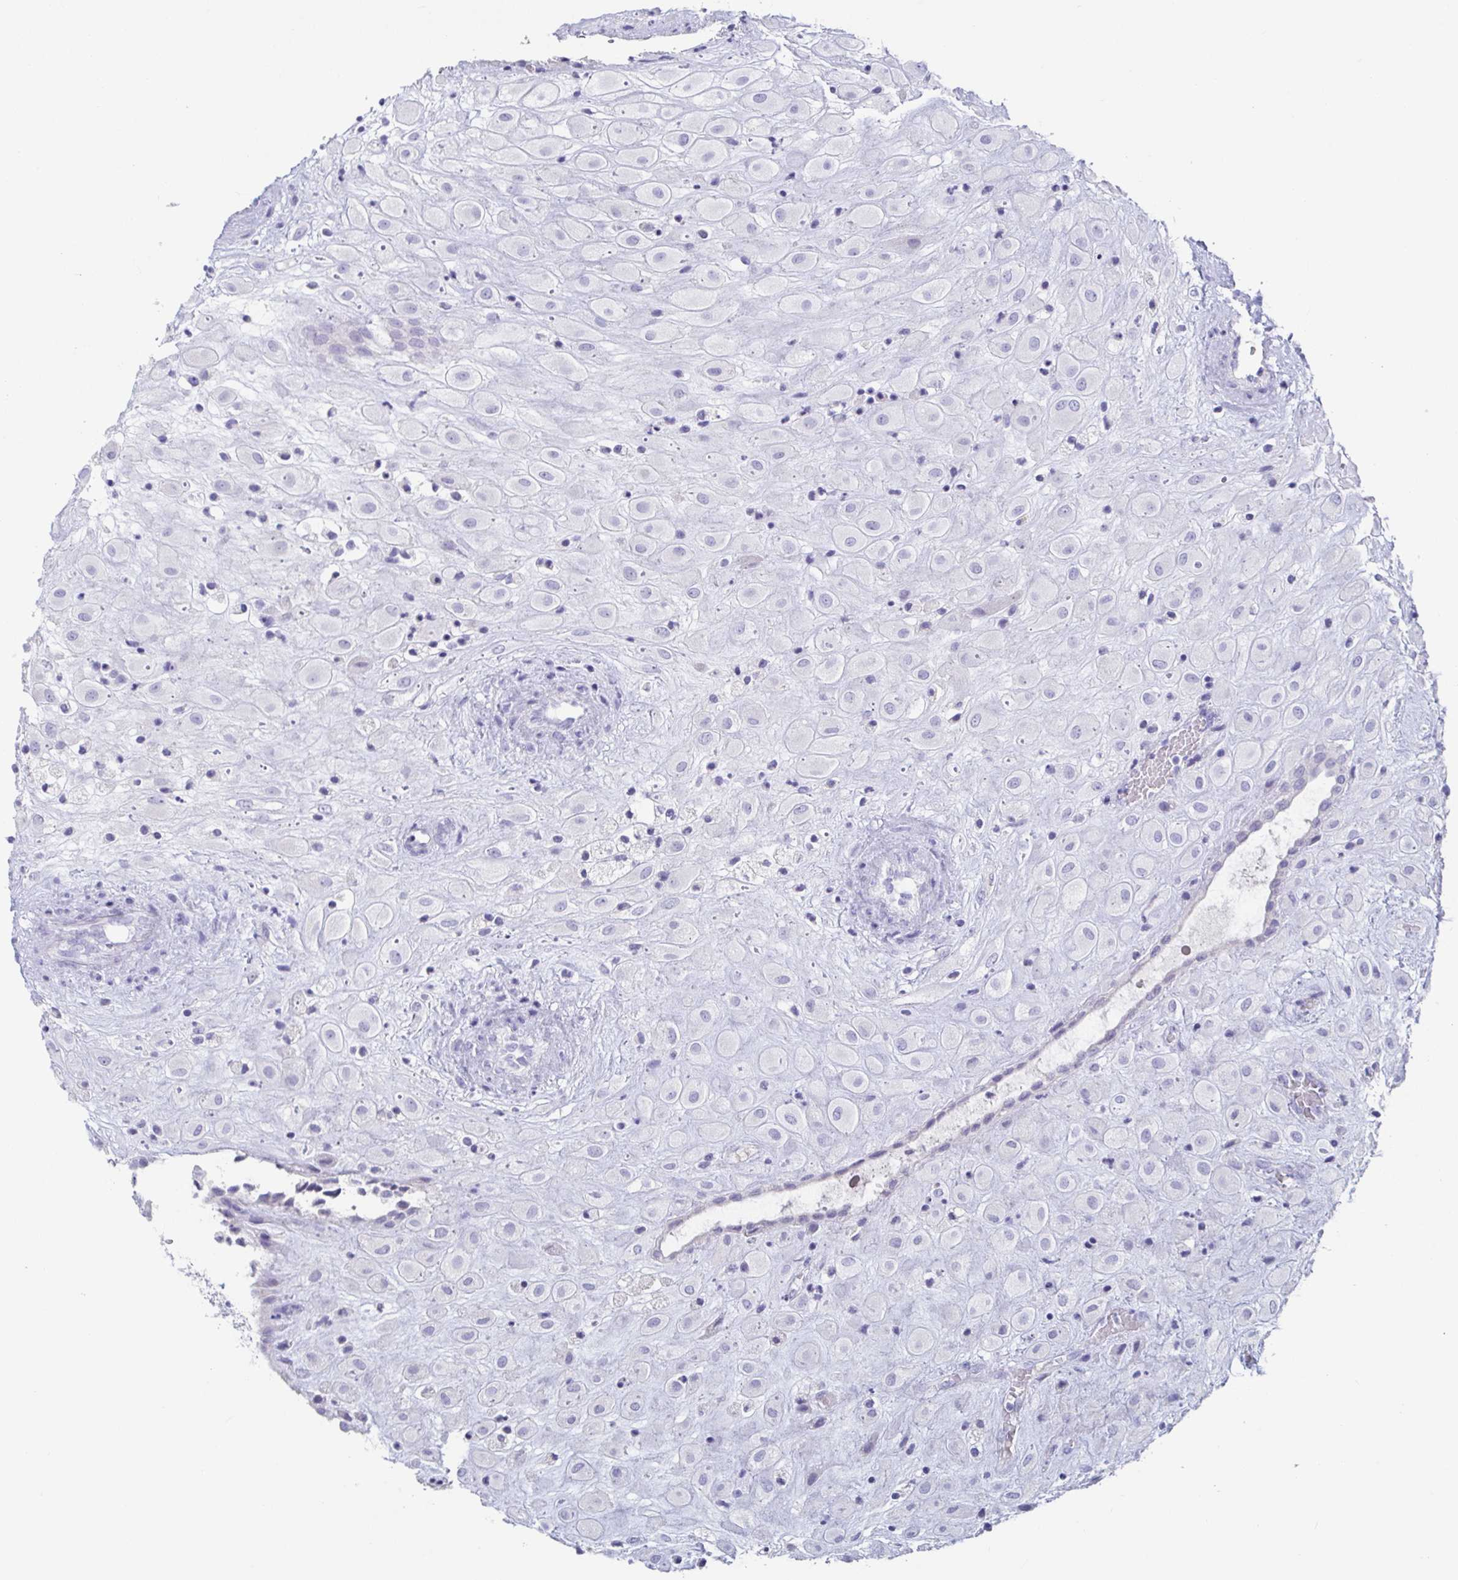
{"staining": {"intensity": "negative", "quantity": "none", "location": "none"}, "tissue": "placenta", "cell_type": "Decidual cells", "image_type": "normal", "snomed": [{"axis": "morphology", "description": "Normal tissue, NOS"}, {"axis": "topography", "description": "Placenta"}], "caption": "A photomicrograph of placenta stained for a protein shows no brown staining in decidual cells. Brightfield microscopy of immunohistochemistry (IHC) stained with DAB (brown) and hematoxylin (blue), captured at high magnification.", "gene": "PLA2G1B", "patient": {"sex": "female", "age": 24}}